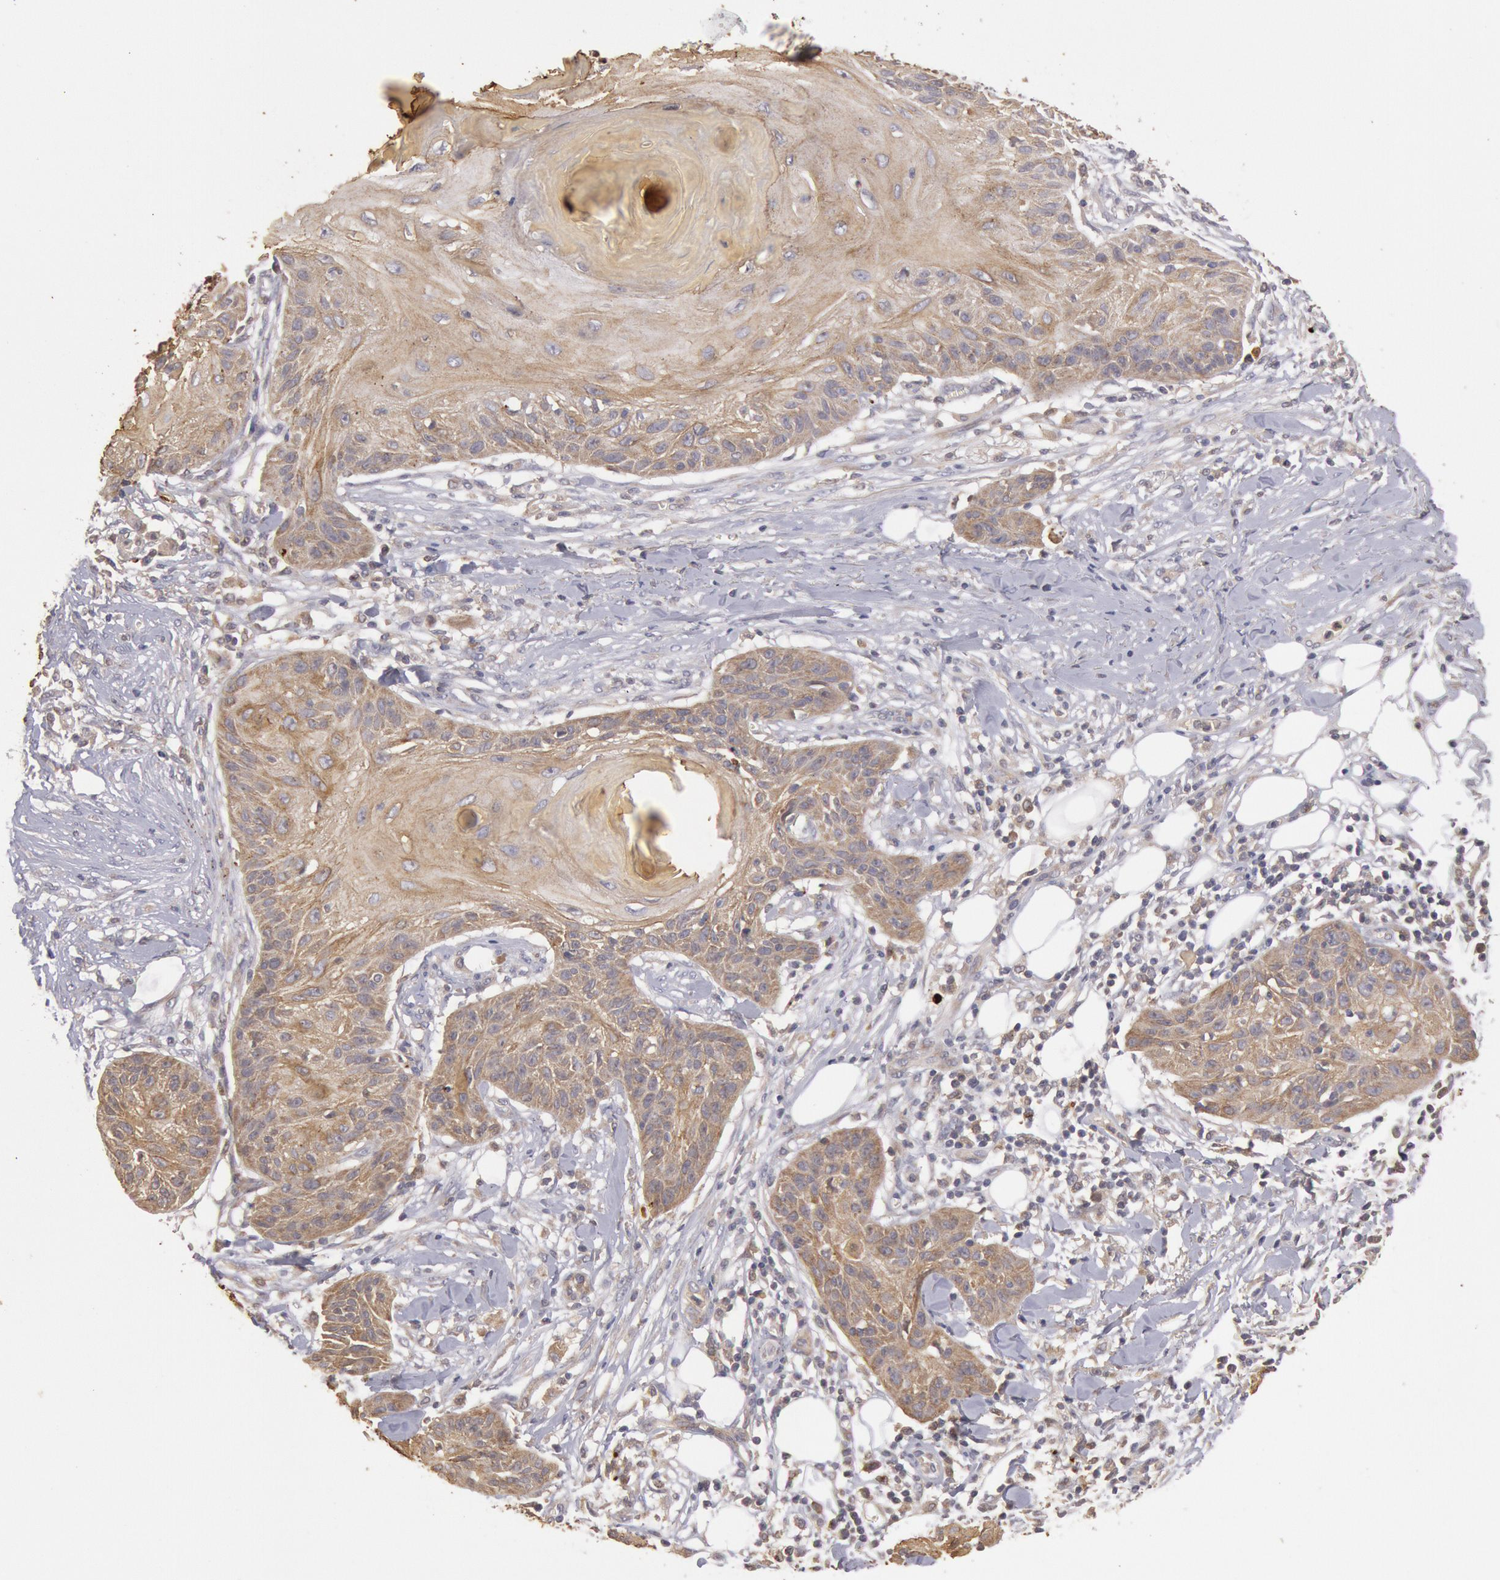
{"staining": {"intensity": "strong", "quantity": ">75%", "location": "cytoplasmic/membranous"}, "tissue": "skin cancer", "cell_type": "Tumor cells", "image_type": "cancer", "snomed": [{"axis": "morphology", "description": "Squamous cell carcinoma, NOS"}, {"axis": "topography", "description": "Skin"}], "caption": "Immunohistochemistry (IHC) (DAB) staining of human skin cancer (squamous cell carcinoma) reveals strong cytoplasmic/membranous protein positivity in approximately >75% of tumor cells.", "gene": "PLA2G6", "patient": {"sex": "female", "age": 88}}